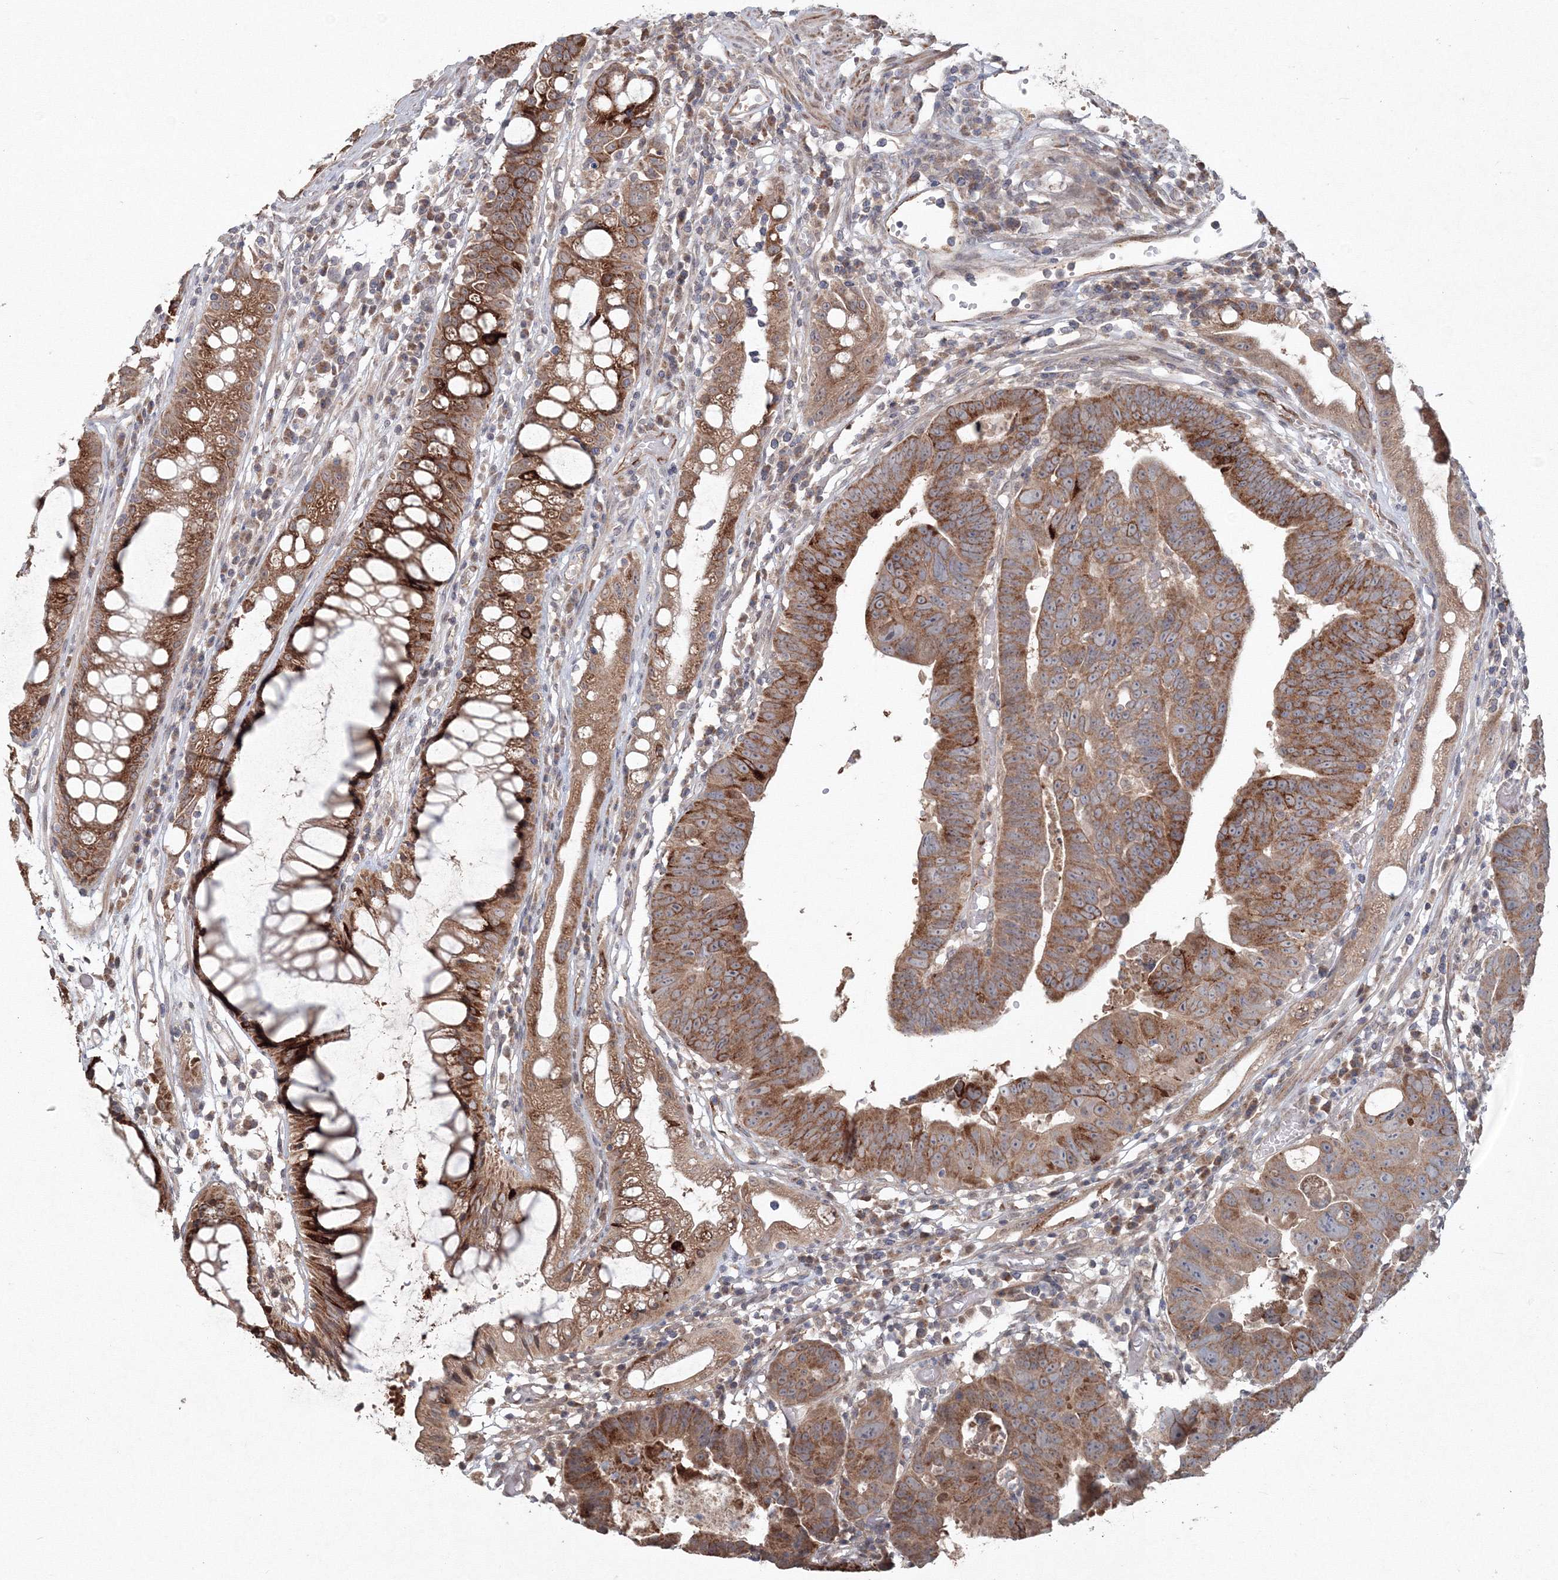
{"staining": {"intensity": "moderate", "quantity": ">75%", "location": "cytoplasmic/membranous"}, "tissue": "colorectal cancer", "cell_type": "Tumor cells", "image_type": "cancer", "snomed": [{"axis": "morphology", "description": "Adenocarcinoma, NOS"}, {"axis": "topography", "description": "Rectum"}], "caption": "The micrograph reveals staining of colorectal cancer (adenocarcinoma), revealing moderate cytoplasmic/membranous protein staining (brown color) within tumor cells. The protein of interest is stained brown, and the nuclei are stained in blue (DAB IHC with brightfield microscopy, high magnification).", "gene": "ANAPC16", "patient": {"sex": "female", "age": 65}}